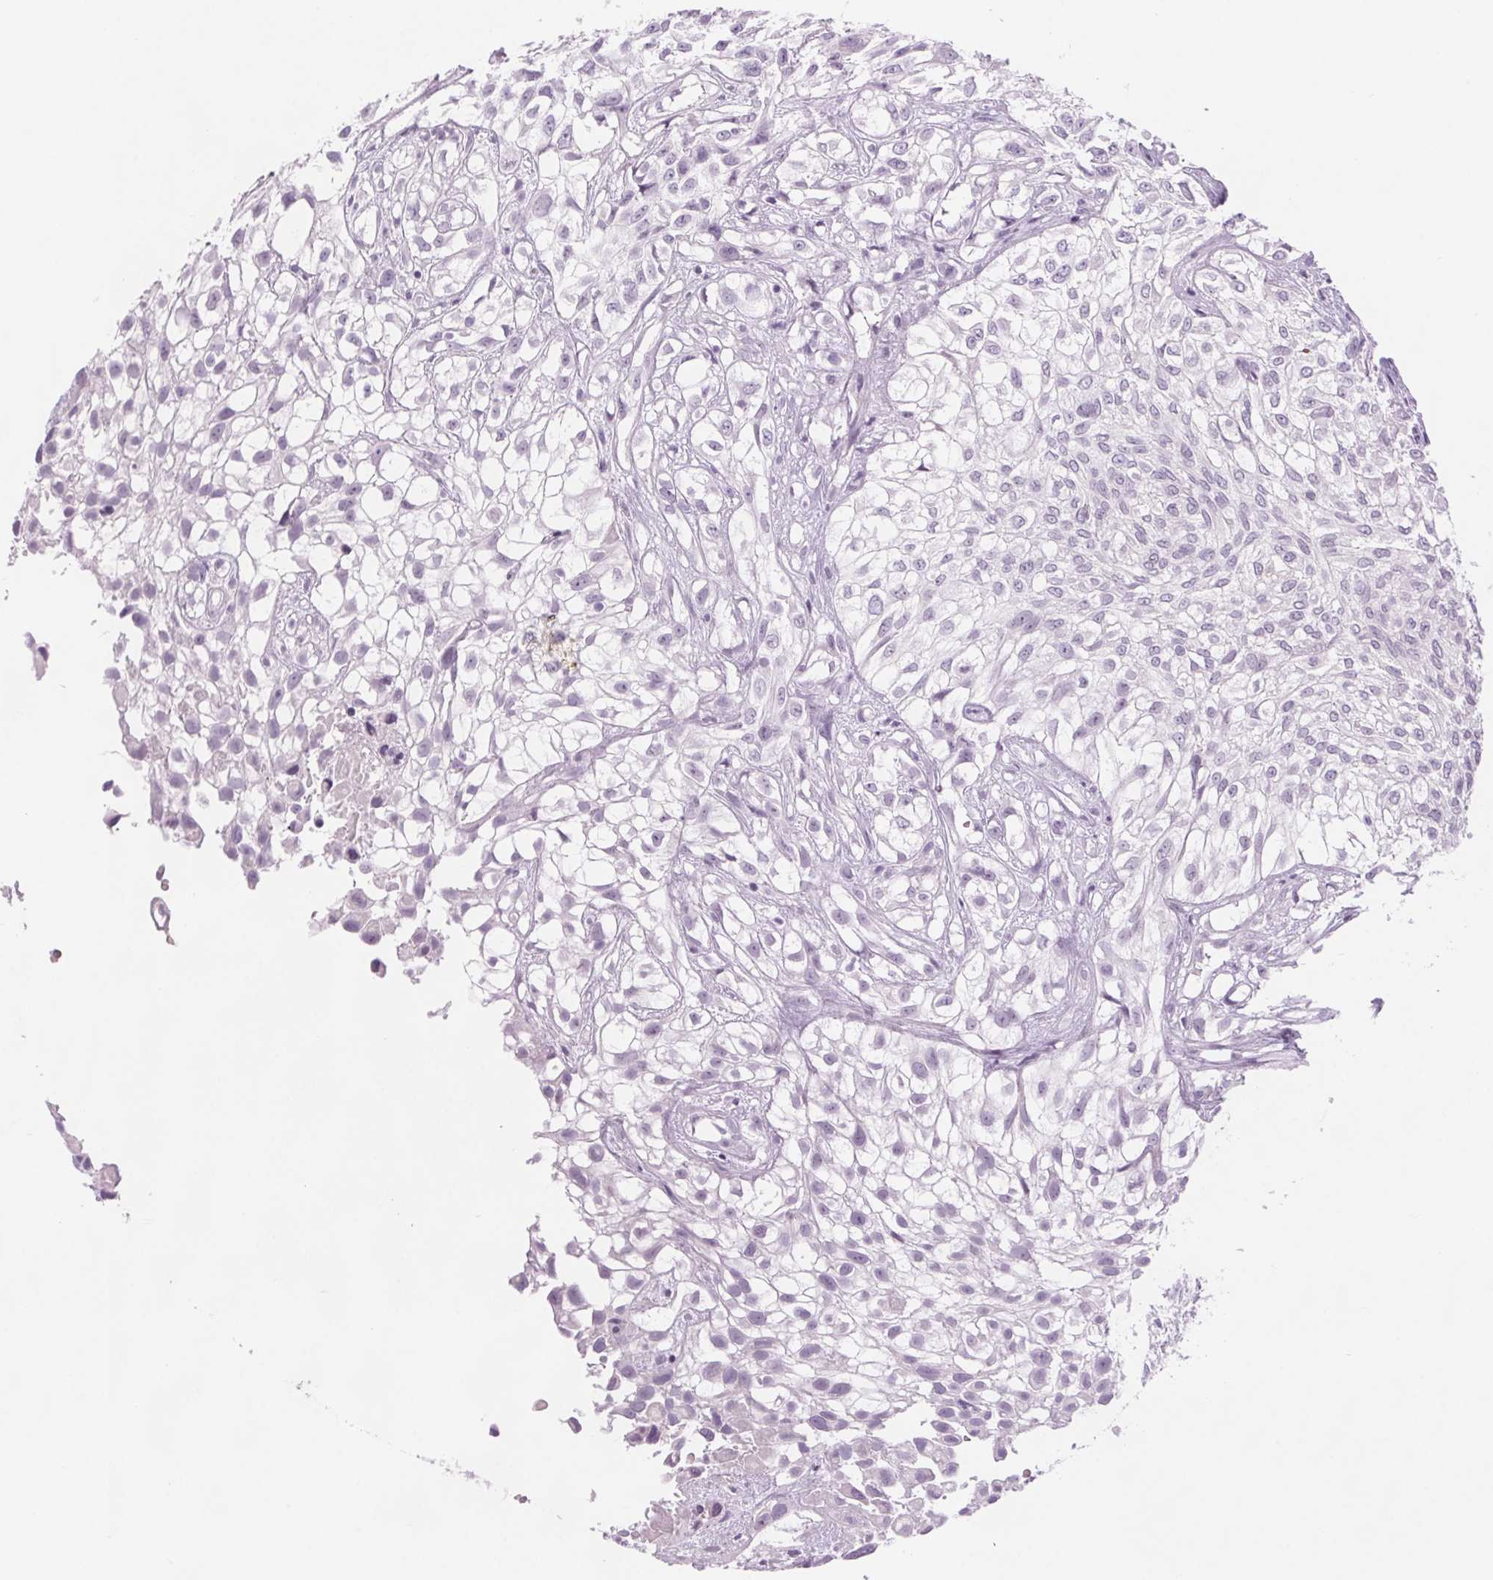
{"staining": {"intensity": "negative", "quantity": "none", "location": "none"}, "tissue": "urothelial cancer", "cell_type": "Tumor cells", "image_type": "cancer", "snomed": [{"axis": "morphology", "description": "Urothelial carcinoma, High grade"}, {"axis": "topography", "description": "Urinary bladder"}], "caption": "An image of urothelial cancer stained for a protein displays no brown staining in tumor cells. (Stains: DAB immunohistochemistry (IHC) with hematoxylin counter stain, Microscopy: brightfield microscopy at high magnification).", "gene": "SLC6A19", "patient": {"sex": "male", "age": 56}}